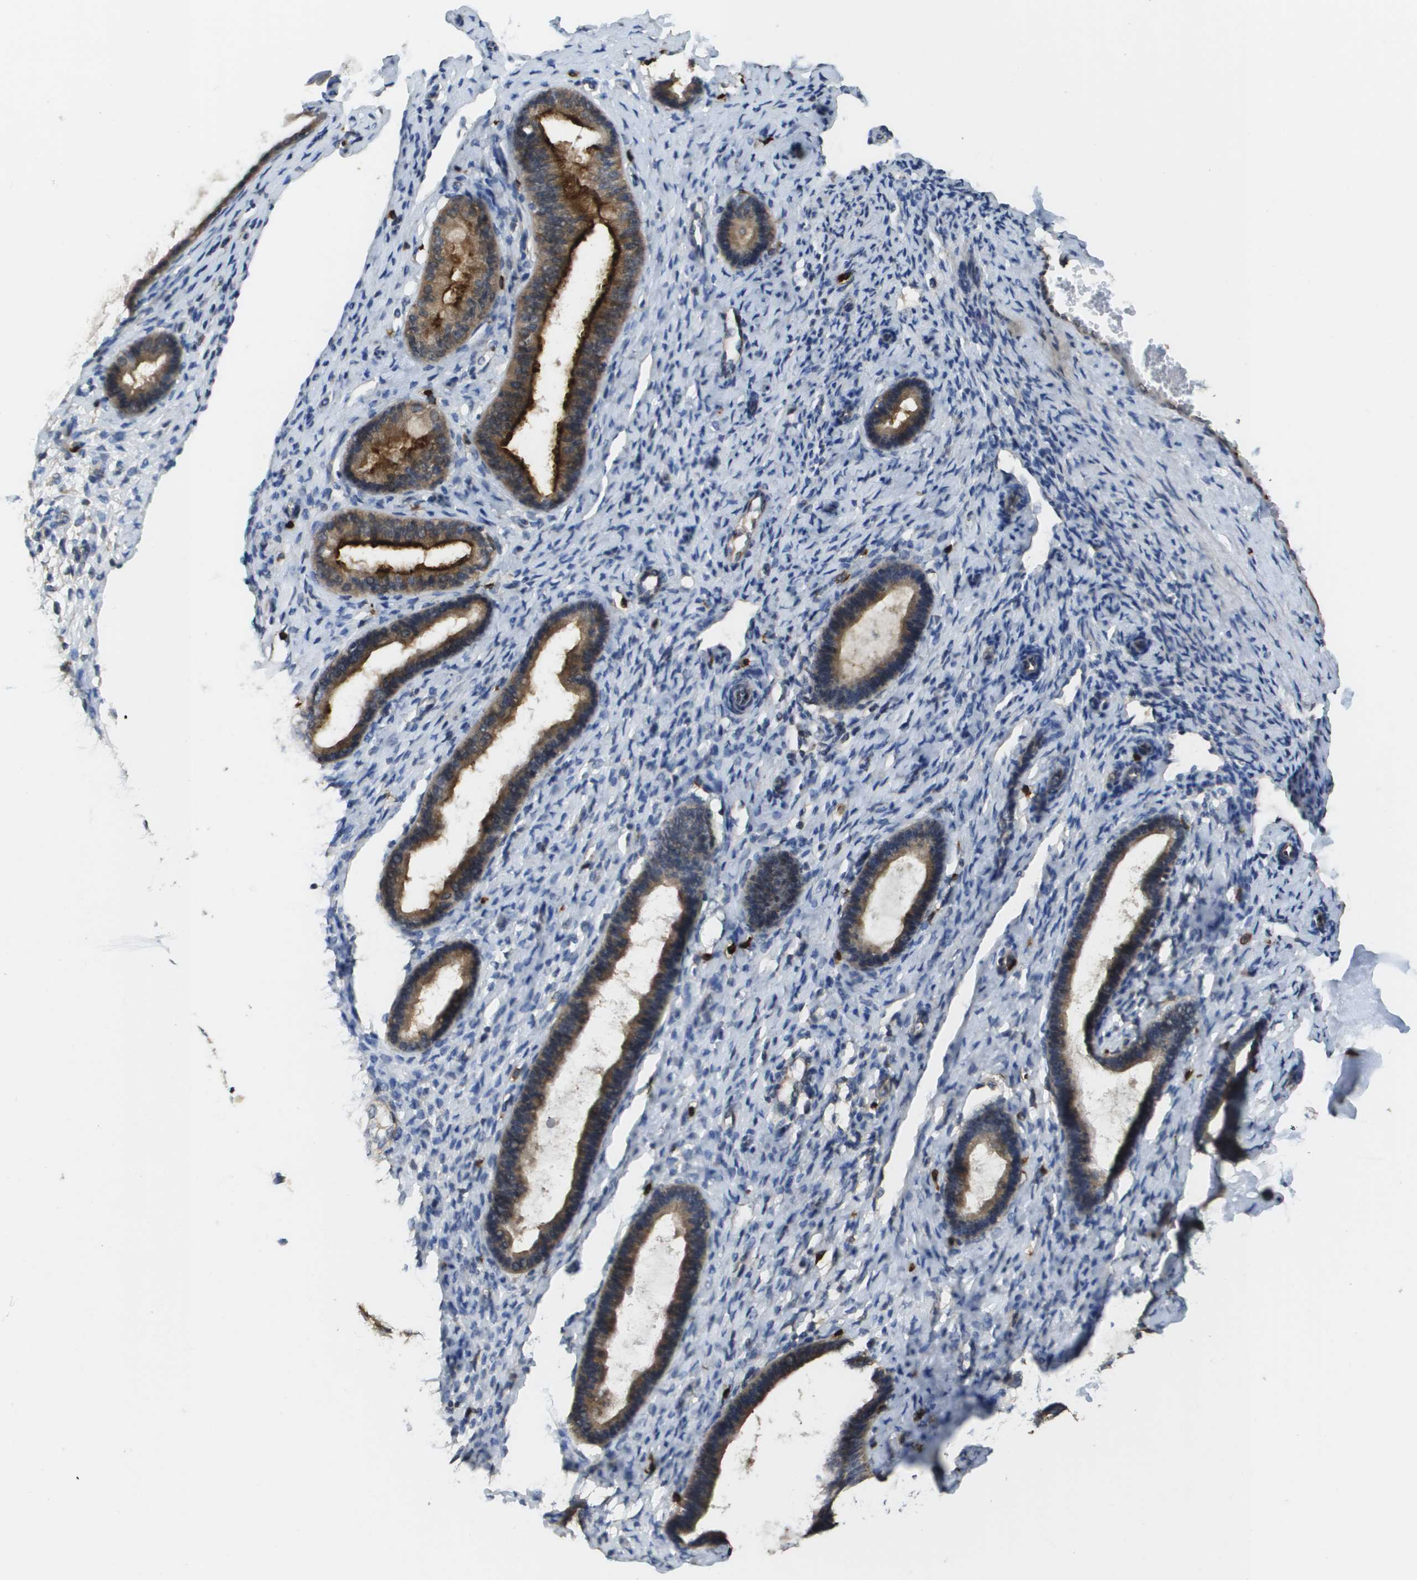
{"staining": {"intensity": "negative", "quantity": "none", "location": "none"}, "tissue": "endometrium", "cell_type": "Cells in endometrial stroma", "image_type": "normal", "snomed": [{"axis": "morphology", "description": "Normal tissue, NOS"}, {"axis": "topography", "description": "Endometrium"}], "caption": "Endometrium stained for a protein using immunohistochemistry exhibits no positivity cells in endometrial stroma.", "gene": "RAB27B", "patient": {"sex": "female", "age": 61}}